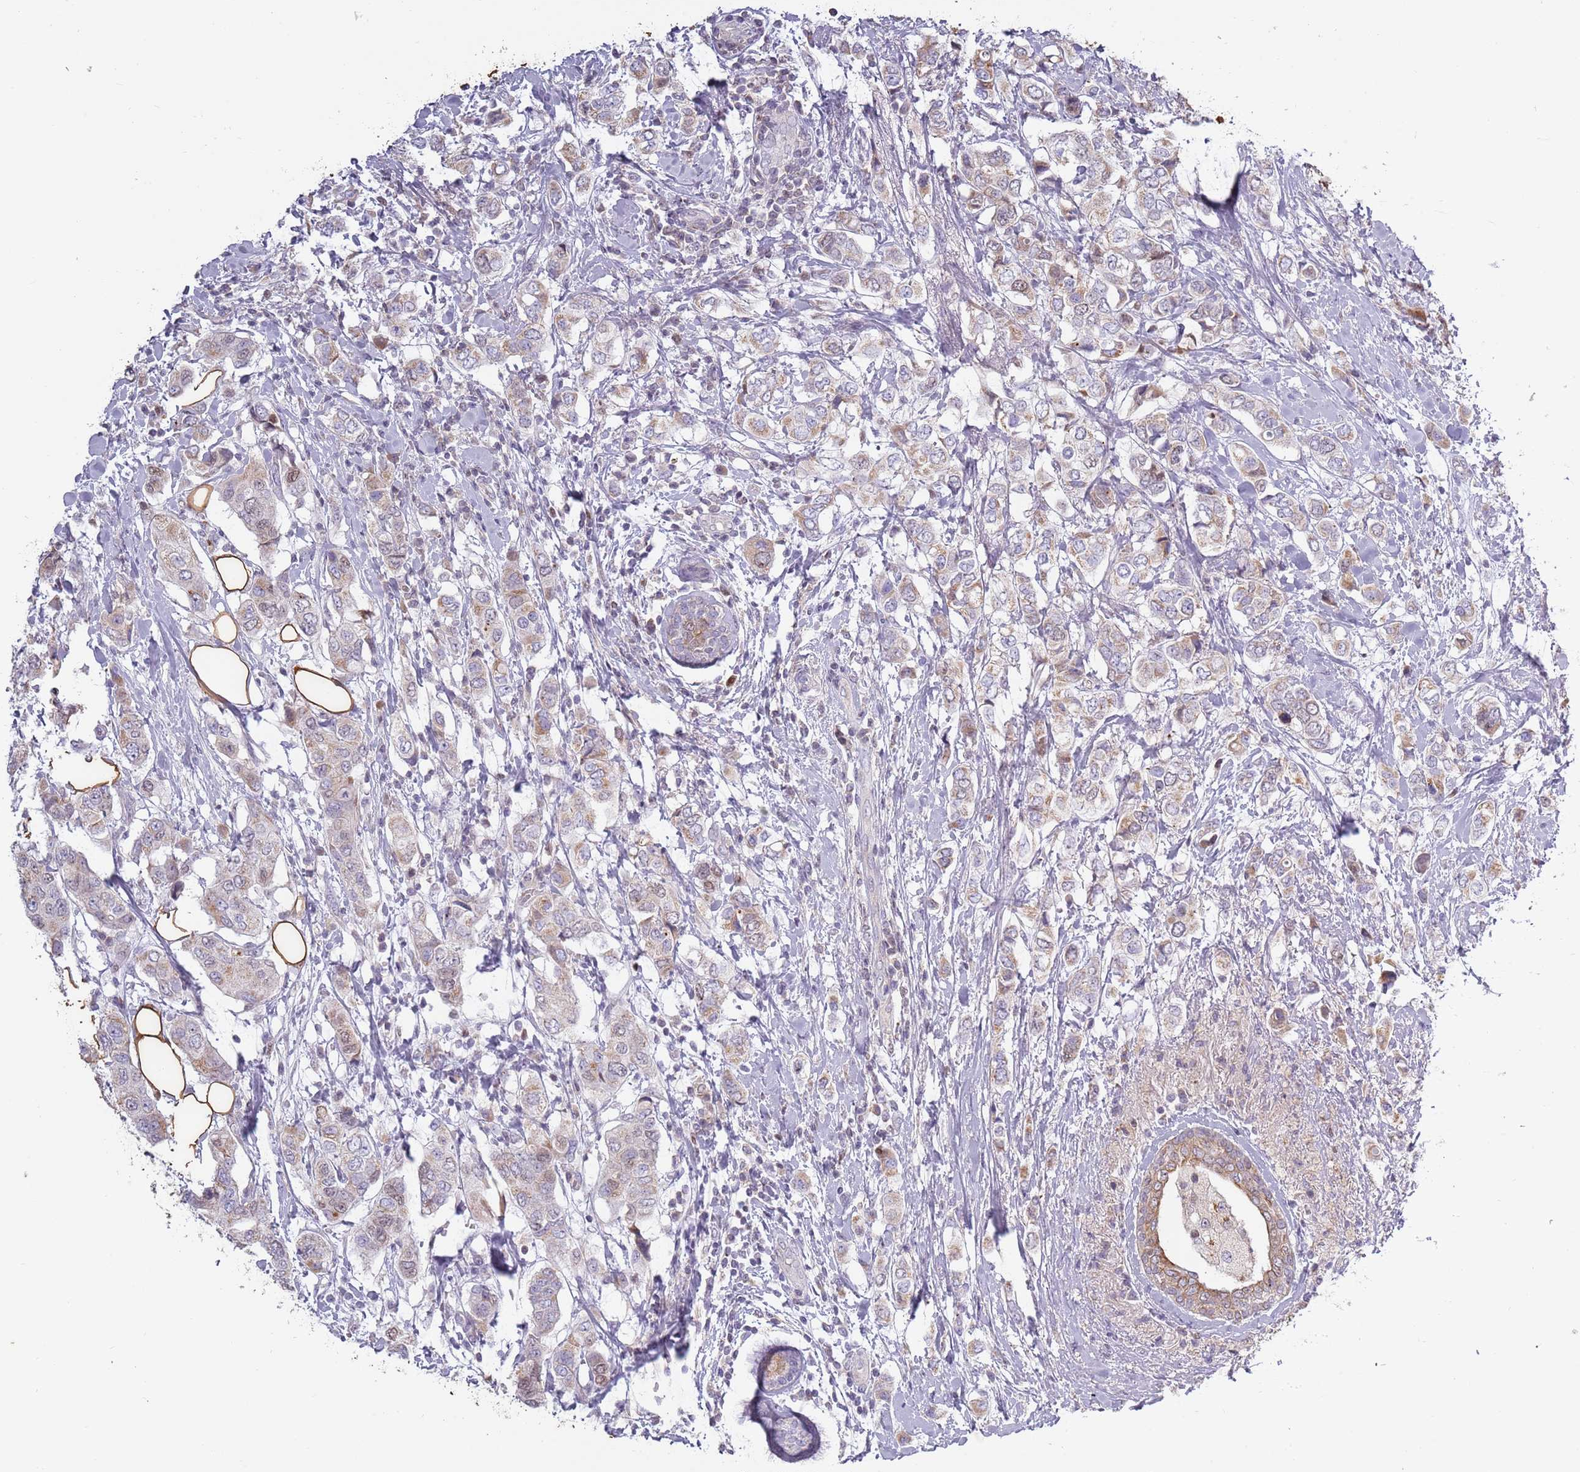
{"staining": {"intensity": "weak", "quantity": "<25%", "location": "cytoplasmic/membranous"}, "tissue": "breast cancer", "cell_type": "Tumor cells", "image_type": "cancer", "snomed": [{"axis": "morphology", "description": "Lobular carcinoma"}, {"axis": "topography", "description": "Breast"}], "caption": "This histopathology image is of lobular carcinoma (breast) stained with immunohistochemistry to label a protein in brown with the nuclei are counter-stained blue. There is no staining in tumor cells.", "gene": "SYS1", "patient": {"sex": "female", "age": 51}}